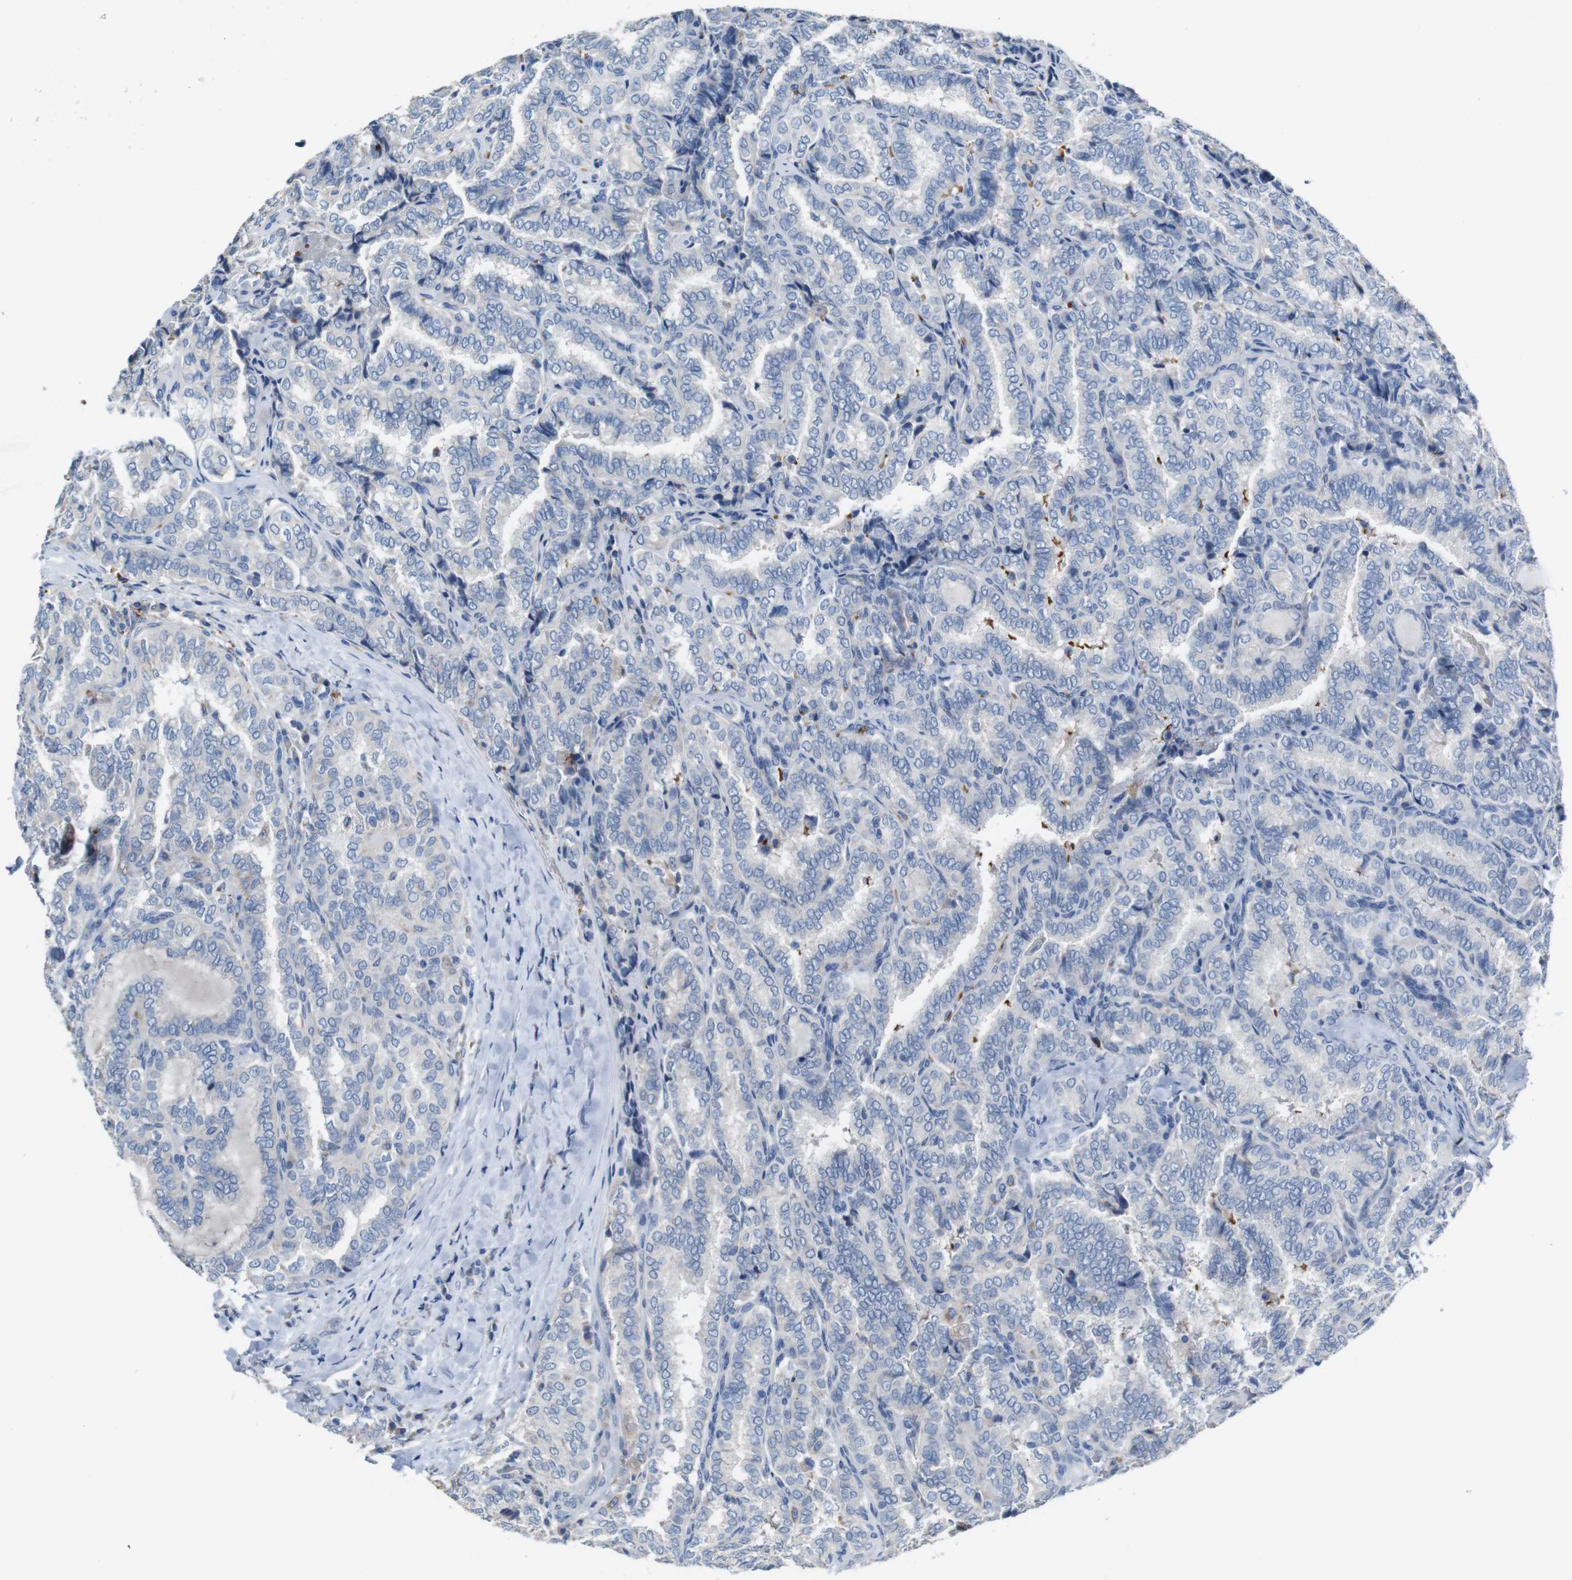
{"staining": {"intensity": "negative", "quantity": "none", "location": "none"}, "tissue": "thyroid cancer", "cell_type": "Tumor cells", "image_type": "cancer", "snomed": [{"axis": "morphology", "description": "Normal tissue, NOS"}, {"axis": "morphology", "description": "Papillary adenocarcinoma, NOS"}, {"axis": "topography", "description": "Thyroid gland"}], "caption": "IHC photomicrograph of neoplastic tissue: papillary adenocarcinoma (thyroid) stained with DAB (3,3'-diaminobenzidine) shows no significant protein staining in tumor cells. The staining is performed using DAB brown chromogen with nuclei counter-stained in using hematoxylin.", "gene": "IGSF8", "patient": {"sex": "female", "age": 30}}